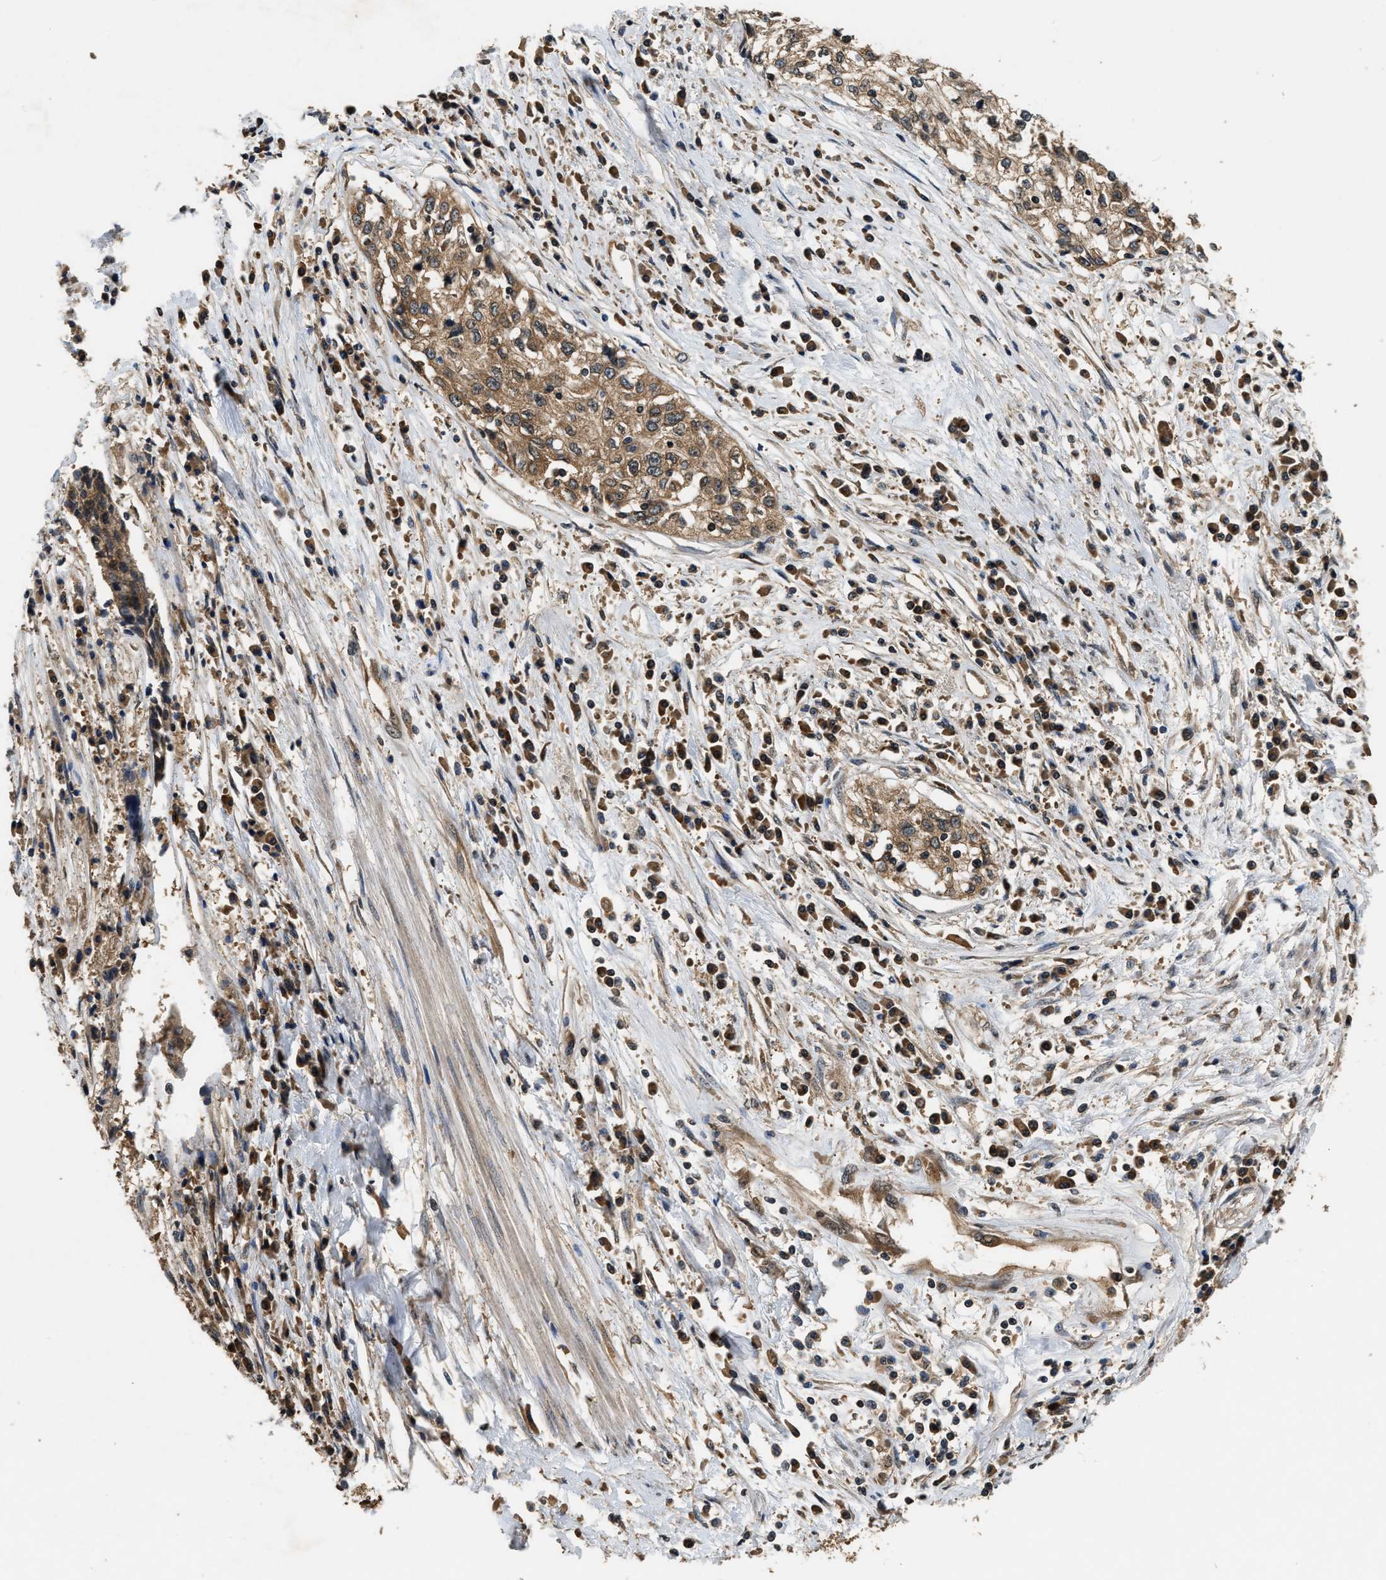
{"staining": {"intensity": "moderate", "quantity": ">75%", "location": "cytoplasmic/membranous"}, "tissue": "cervical cancer", "cell_type": "Tumor cells", "image_type": "cancer", "snomed": [{"axis": "morphology", "description": "Squamous cell carcinoma, NOS"}, {"axis": "topography", "description": "Cervix"}], "caption": "Tumor cells exhibit medium levels of moderate cytoplasmic/membranous expression in about >75% of cells in squamous cell carcinoma (cervical). Immunohistochemistry (ihc) stains the protein in brown and the nuclei are stained blue.", "gene": "DNAJC2", "patient": {"sex": "female", "age": 57}}